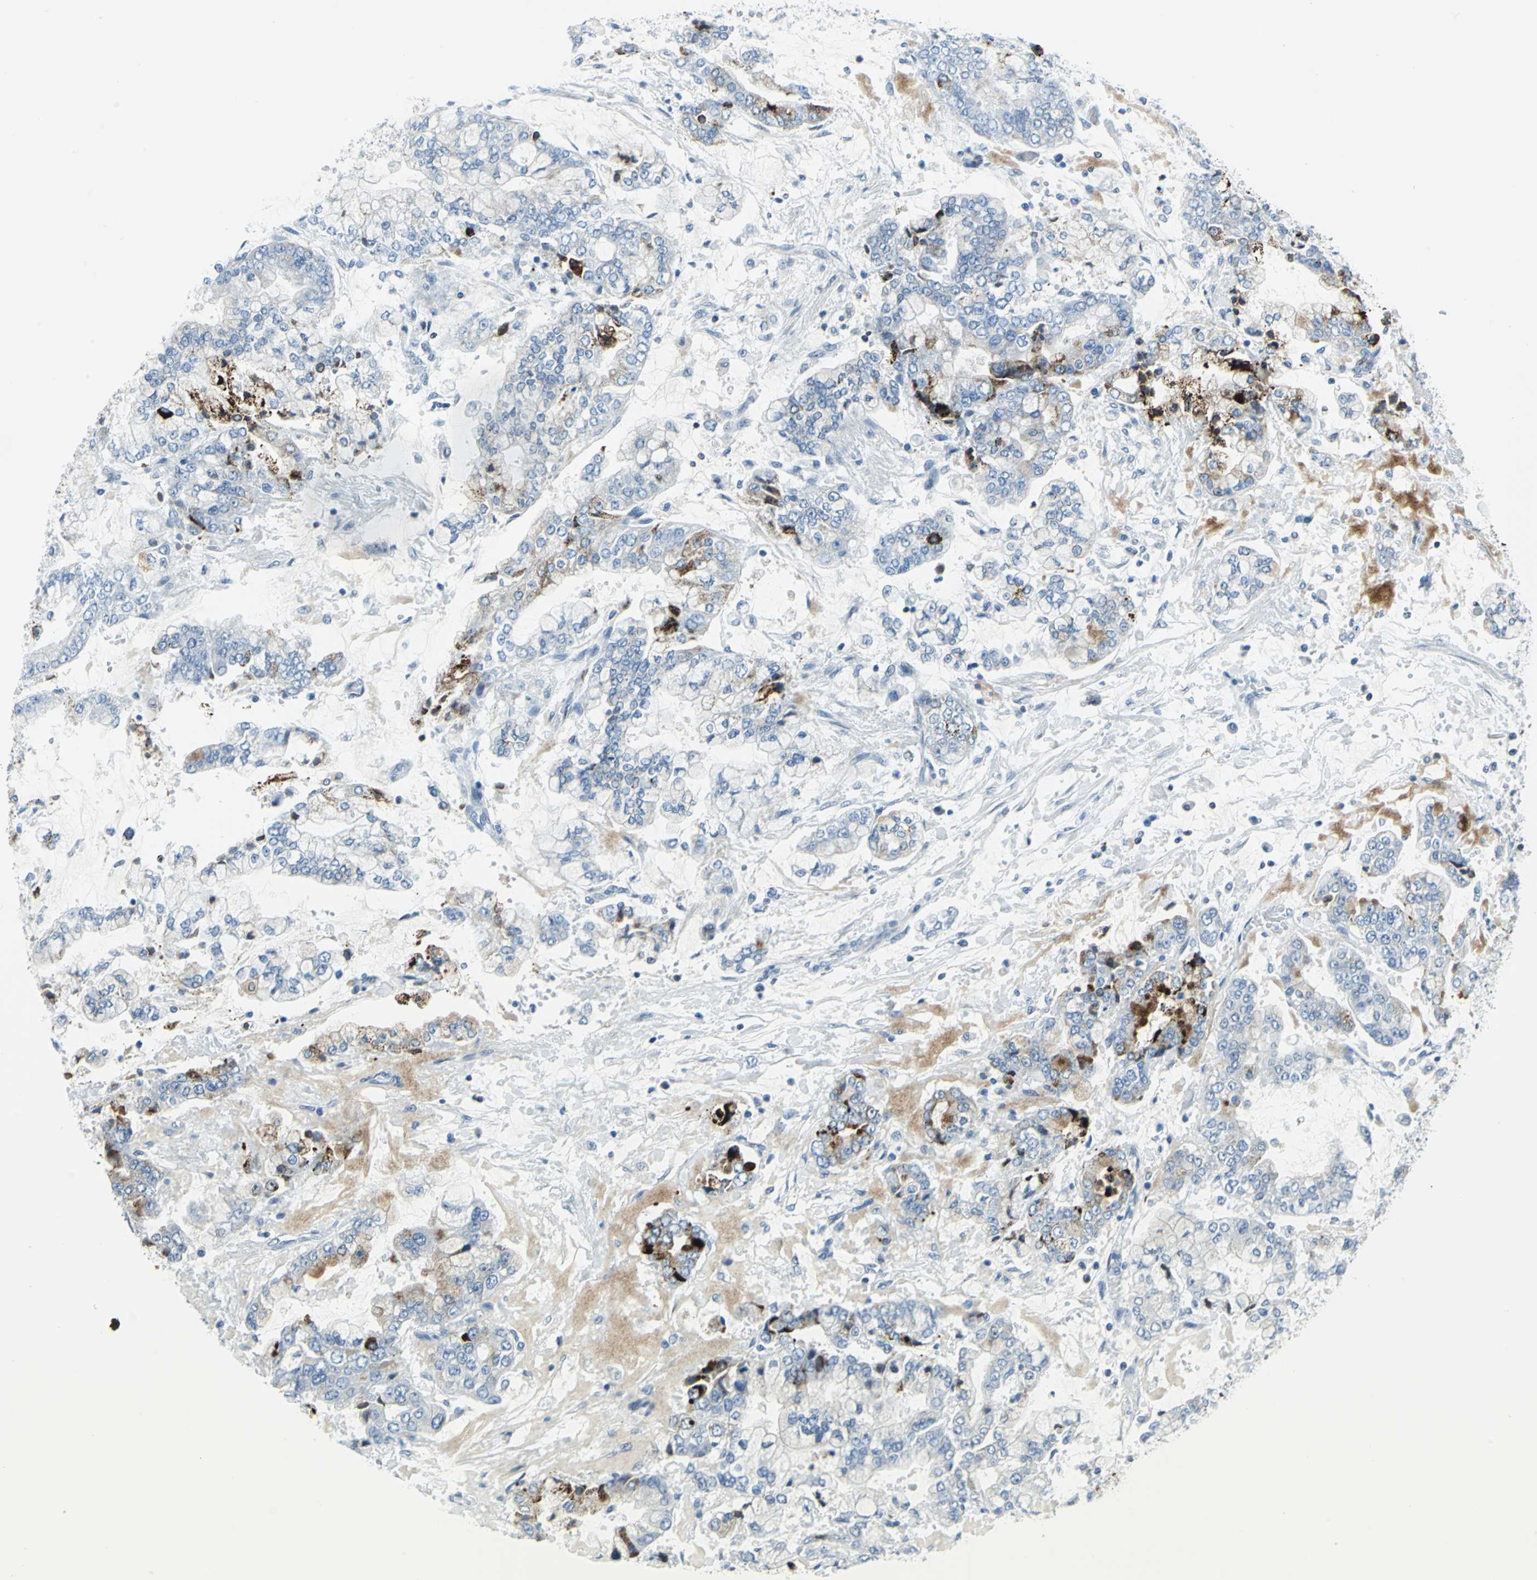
{"staining": {"intensity": "strong", "quantity": "<25%", "location": "cytoplasmic/membranous"}, "tissue": "stomach cancer", "cell_type": "Tumor cells", "image_type": "cancer", "snomed": [{"axis": "morphology", "description": "Adenocarcinoma, NOS"}, {"axis": "topography", "description": "Stomach"}], "caption": "Stomach adenocarcinoma tissue displays strong cytoplasmic/membranous staining in about <25% of tumor cells, visualized by immunohistochemistry. The protein is shown in brown color, while the nuclei are stained blue.", "gene": "SNUPN", "patient": {"sex": "male", "age": 76}}